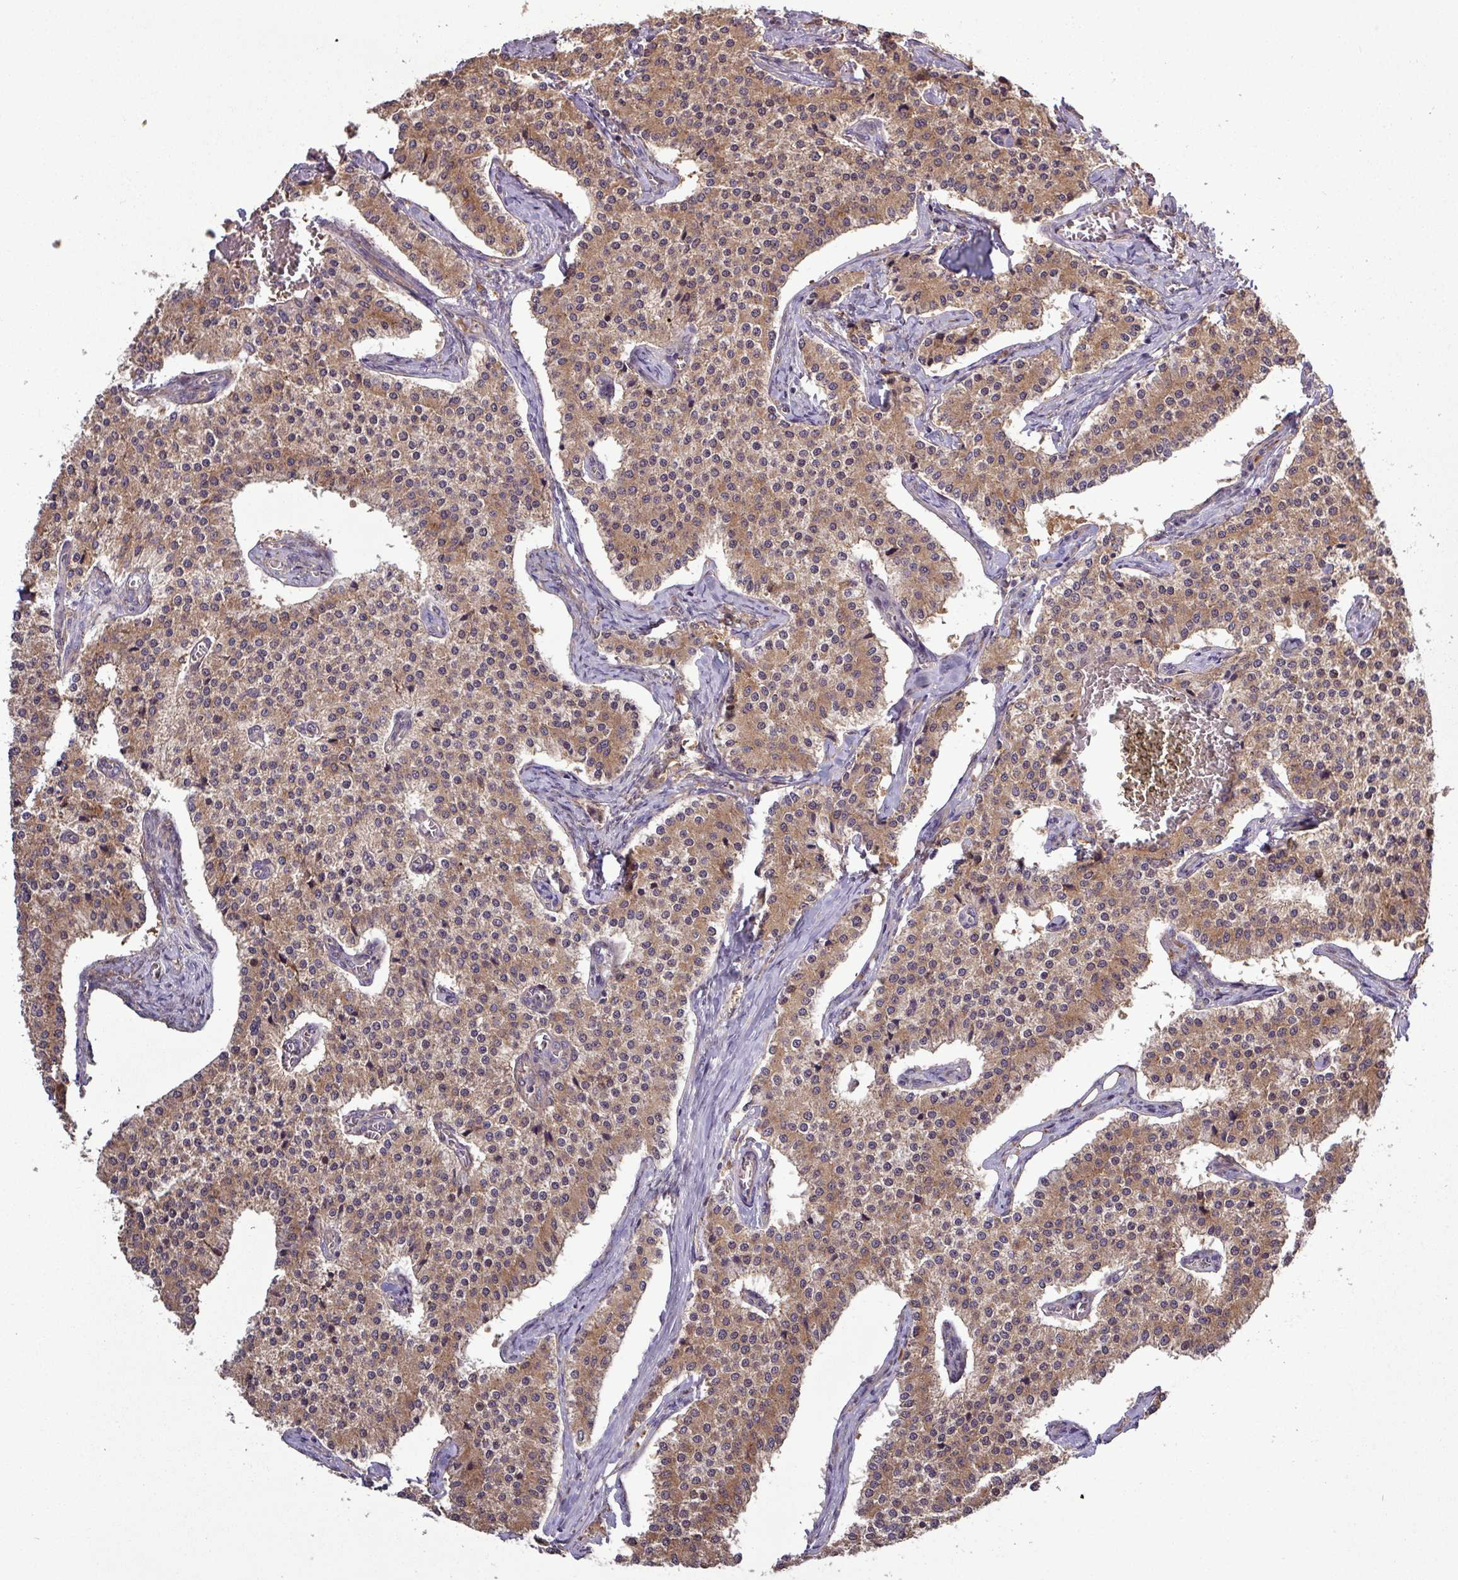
{"staining": {"intensity": "moderate", "quantity": ">75%", "location": "cytoplasmic/membranous"}, "tissue": "carcinoid", "cell_type": "Tumor cells", "image_type": "cancer", "snomed": [{"axis": "morphology", "description": "Carcinoid, malignant, NOS"}, {"axis": "topography", "description": "Colon"}], "caption": "Moderate cytoplasmic/membranous protein expression is appreciated in approximately >75% of tumor cells in carcinoid.", "gene": "SIRPB2", "patient": {"sex": "female", "age": 52}}